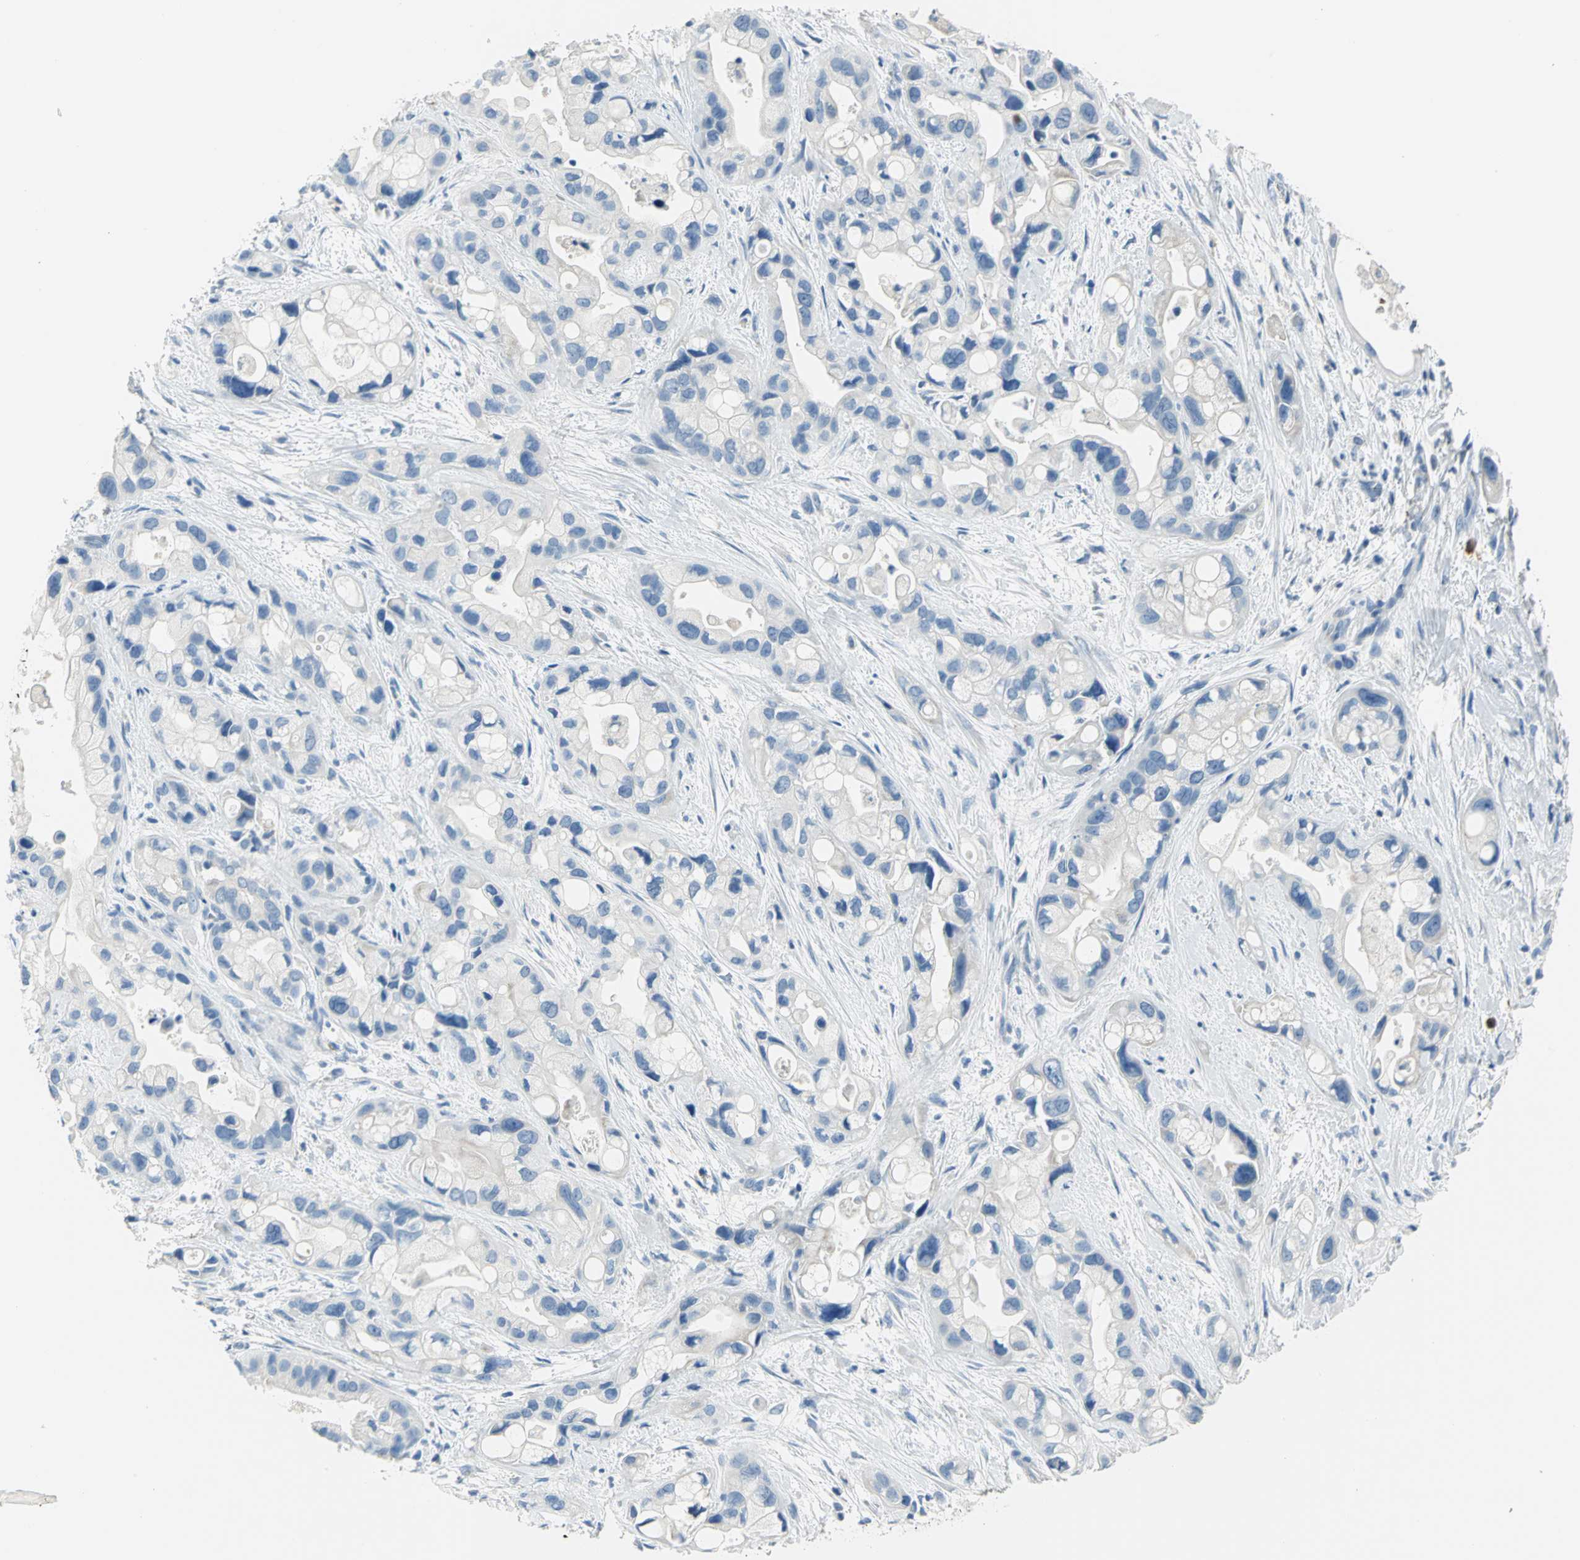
{"staining": {"intensity": "negative", "quantity": "none", "location": "none"}, "tissue": "pancreatic cancer", "cell_type": "Tumor cells", "image_type": "cancer", "snomed": [{"axis": "morphology", "description": "Adenocarcinoma, NOS"}, {"axis": "topography", "description": "Pancreas"}], "caption": "Pancreatic cancer was stained to show a protein in brown. There is no significant positivity in tumor cells.", "gene": "ALOX15", "patient": {"sex": "female", "age": 77}}